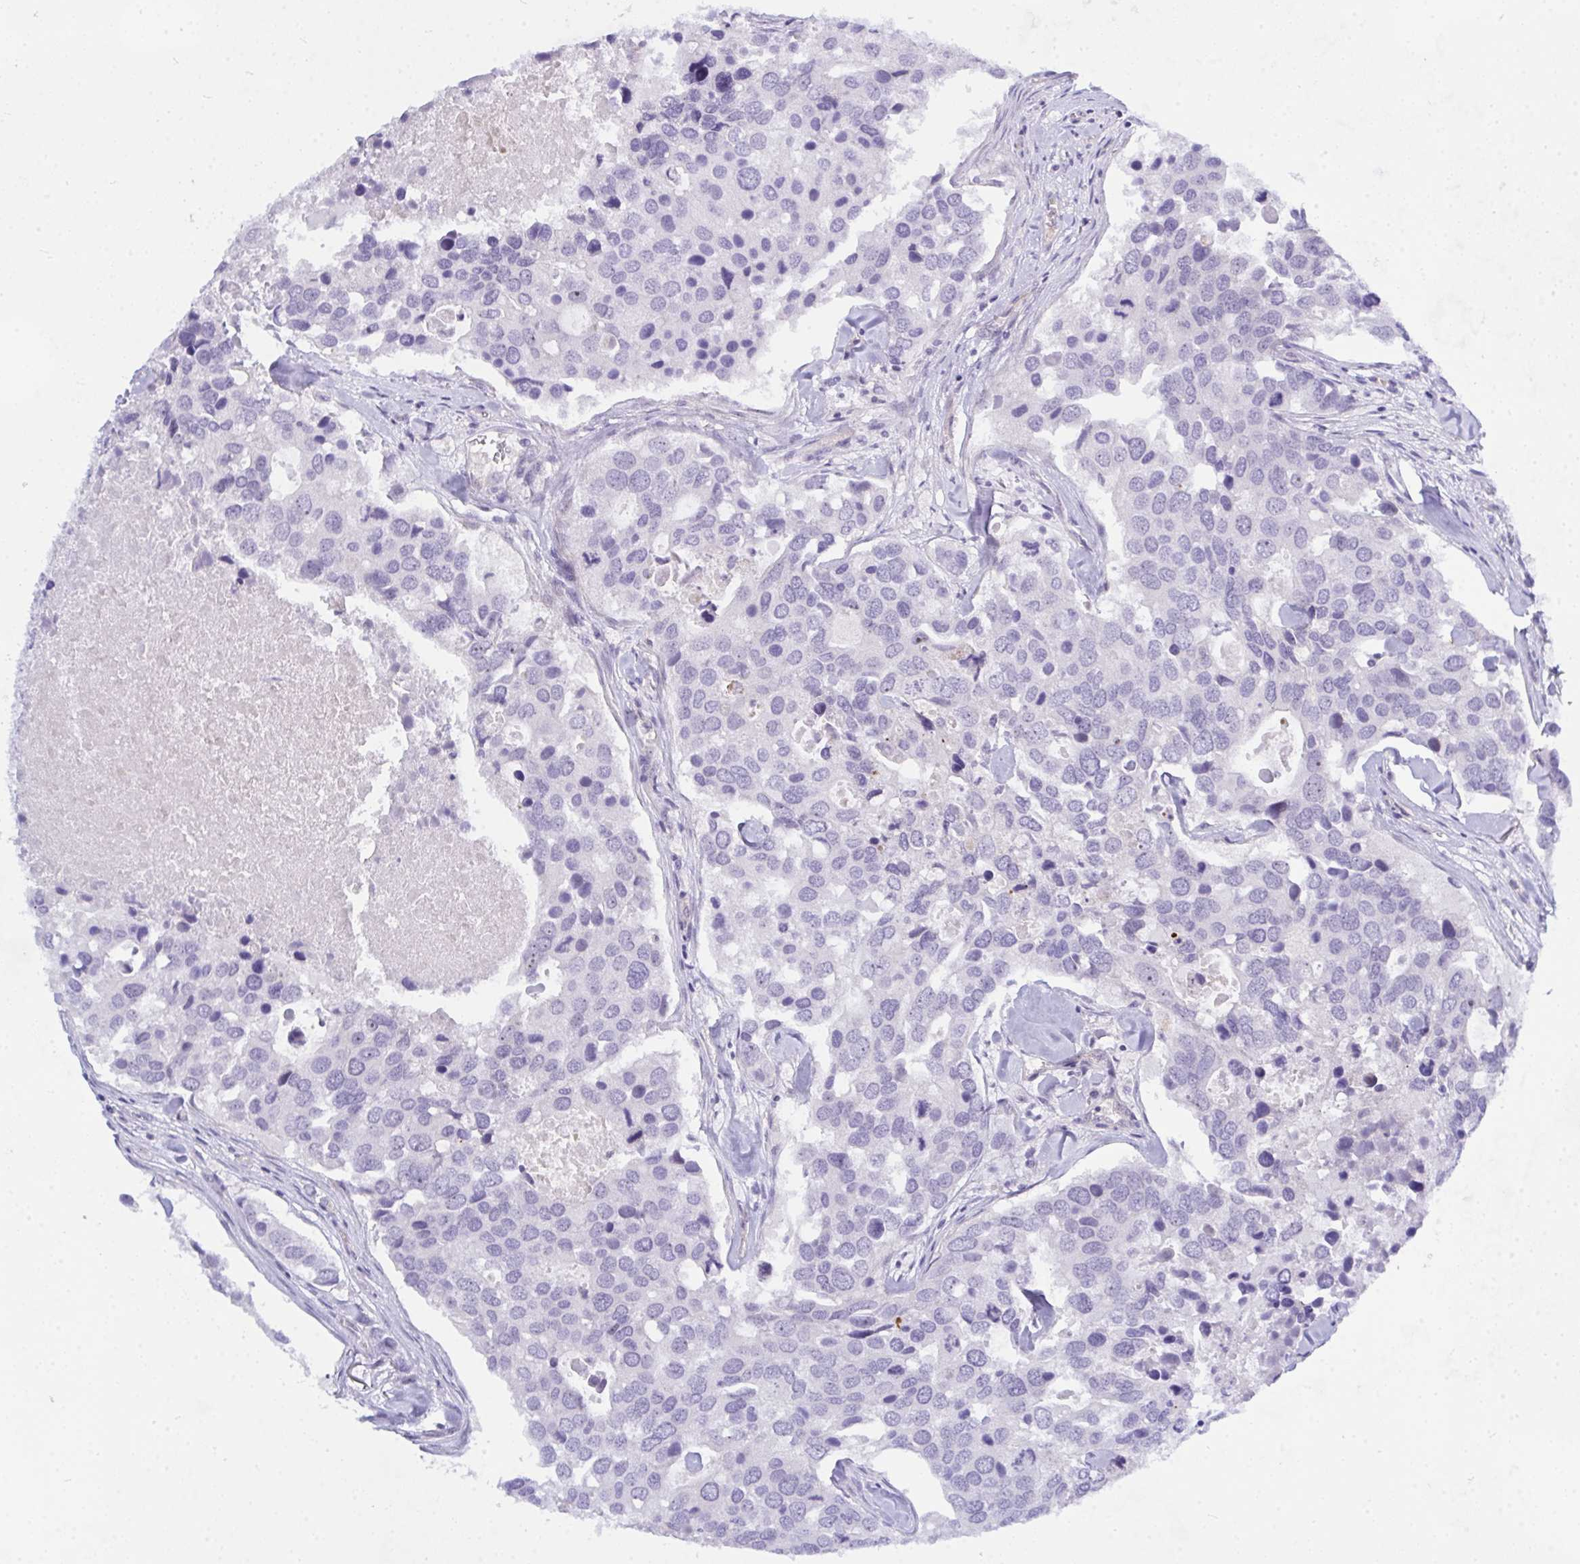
{"staining": {"intensity": "negative", "quantity": "none", "location": "none"}, "tissue": "breast cancer", "cell_type": "Tumor cells", "image_type": "cancer", "snomed": [{"axis": "morphology", "description": "Duct carcinoma"}, {"axis": "topography", "description": "Breast"}], "caption": "Immunohistochemical staining of breast infiltrating ductal carcinoma exhibits no significant staining in tumor cells.", "gene": "NFXL1", "patient": {"sex": "female", "age": 83}}